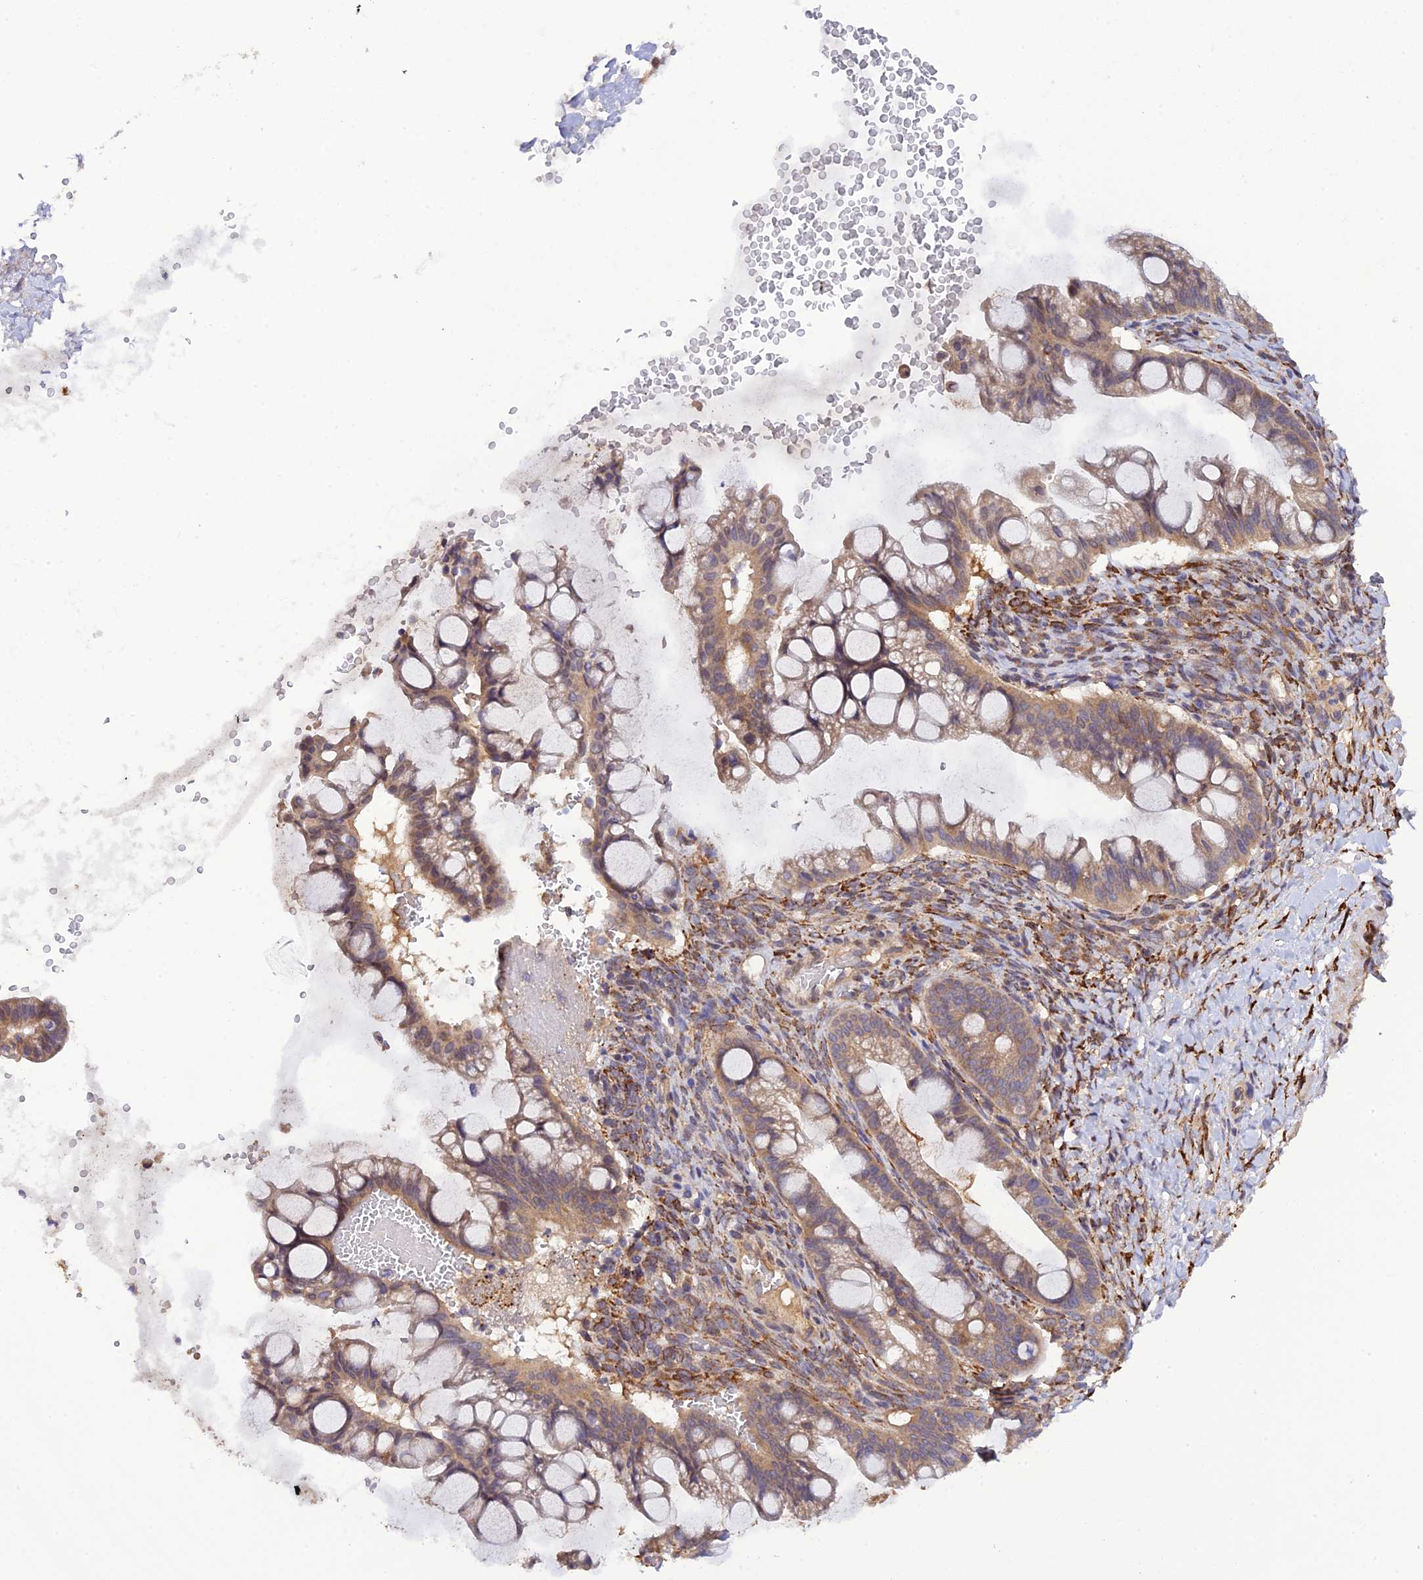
{"staining": {"intensity": "weak", "quantity": ">75%", "location": "cytoplasmic/membranous"}, "tissue": "ovarian cancer", "cell_type": "Tumor cells", "image_type": "cancer", "snomed": [{"axis": "morphology", "description": "Cystadenocarcinoma, mucinous, NOS"}, {"axis": "topography", "description": "Ovary"}], "caption": "Ovarian cancer (mucinous cystadenocarcinoma) was stained to show a protein in brown. There is low levels of weak cytoplasmic/membranous positivity in approximately >75% of tumor cells.", "gene": "P3H3", "patient": {"sex": "female", "age": 73}}